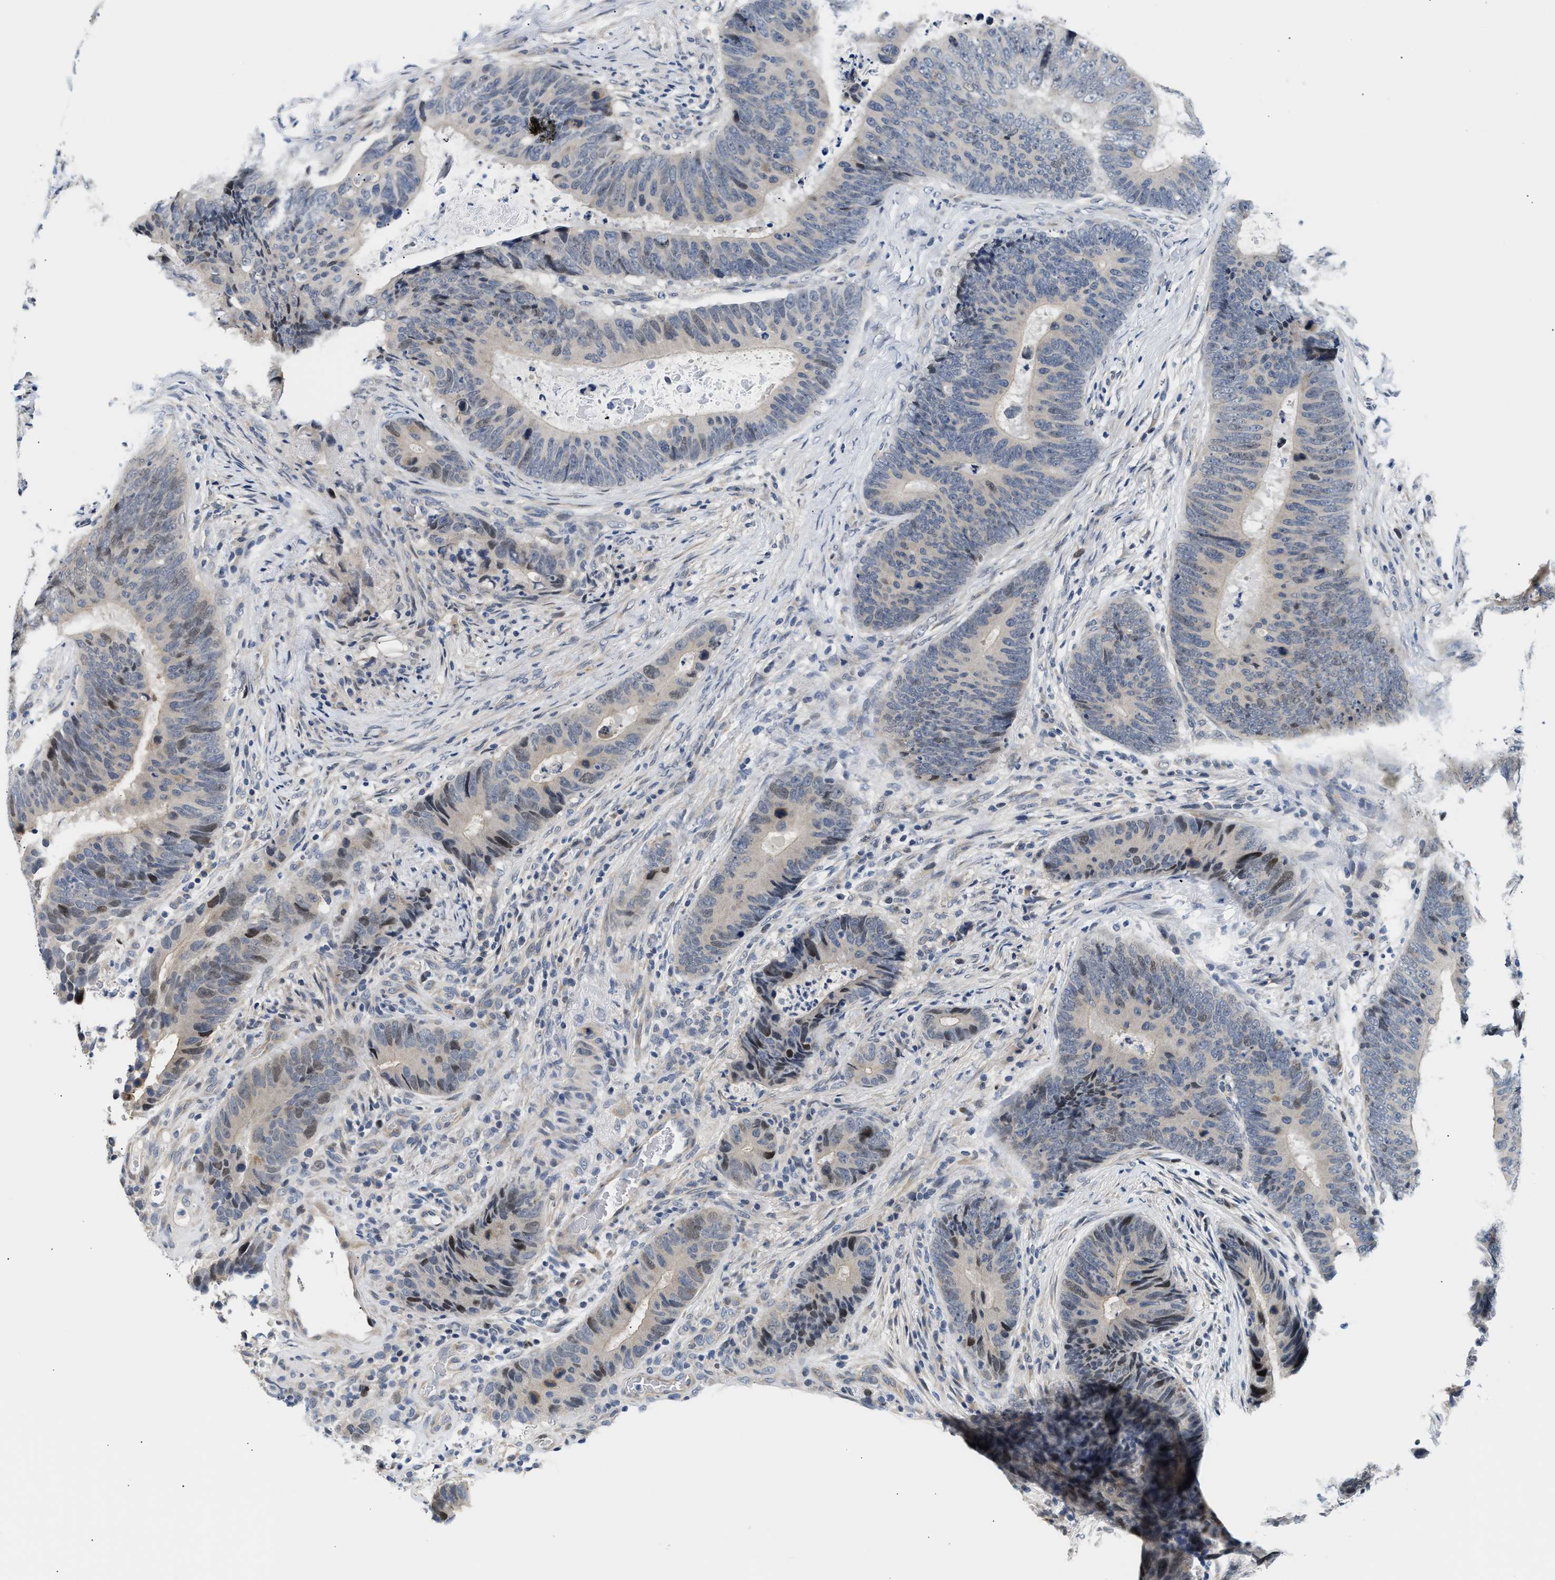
{"staining": {"intensity": "moderate", "quantity": "<25%", "location": "nuclear"}, "tissue": "colorectal cancer", "cell_type": "Tumor cells", "image_type": "cancer", "snomed": [{"axis": "morphology", "description": "Adenocarcinoma, NOS"}, {"axis": "topography", "description": "Colon"}], "caption": "Colorectal adenocarcinoma stained with DAB (3,3'-diaminobenzidine) immunohistochemistry (IHC) reveals low levels of moderate nuclear staining in approximately <25% of tumor cells.", "gene": "CLGN", "patient": {"sex": "male", "age": 56}}